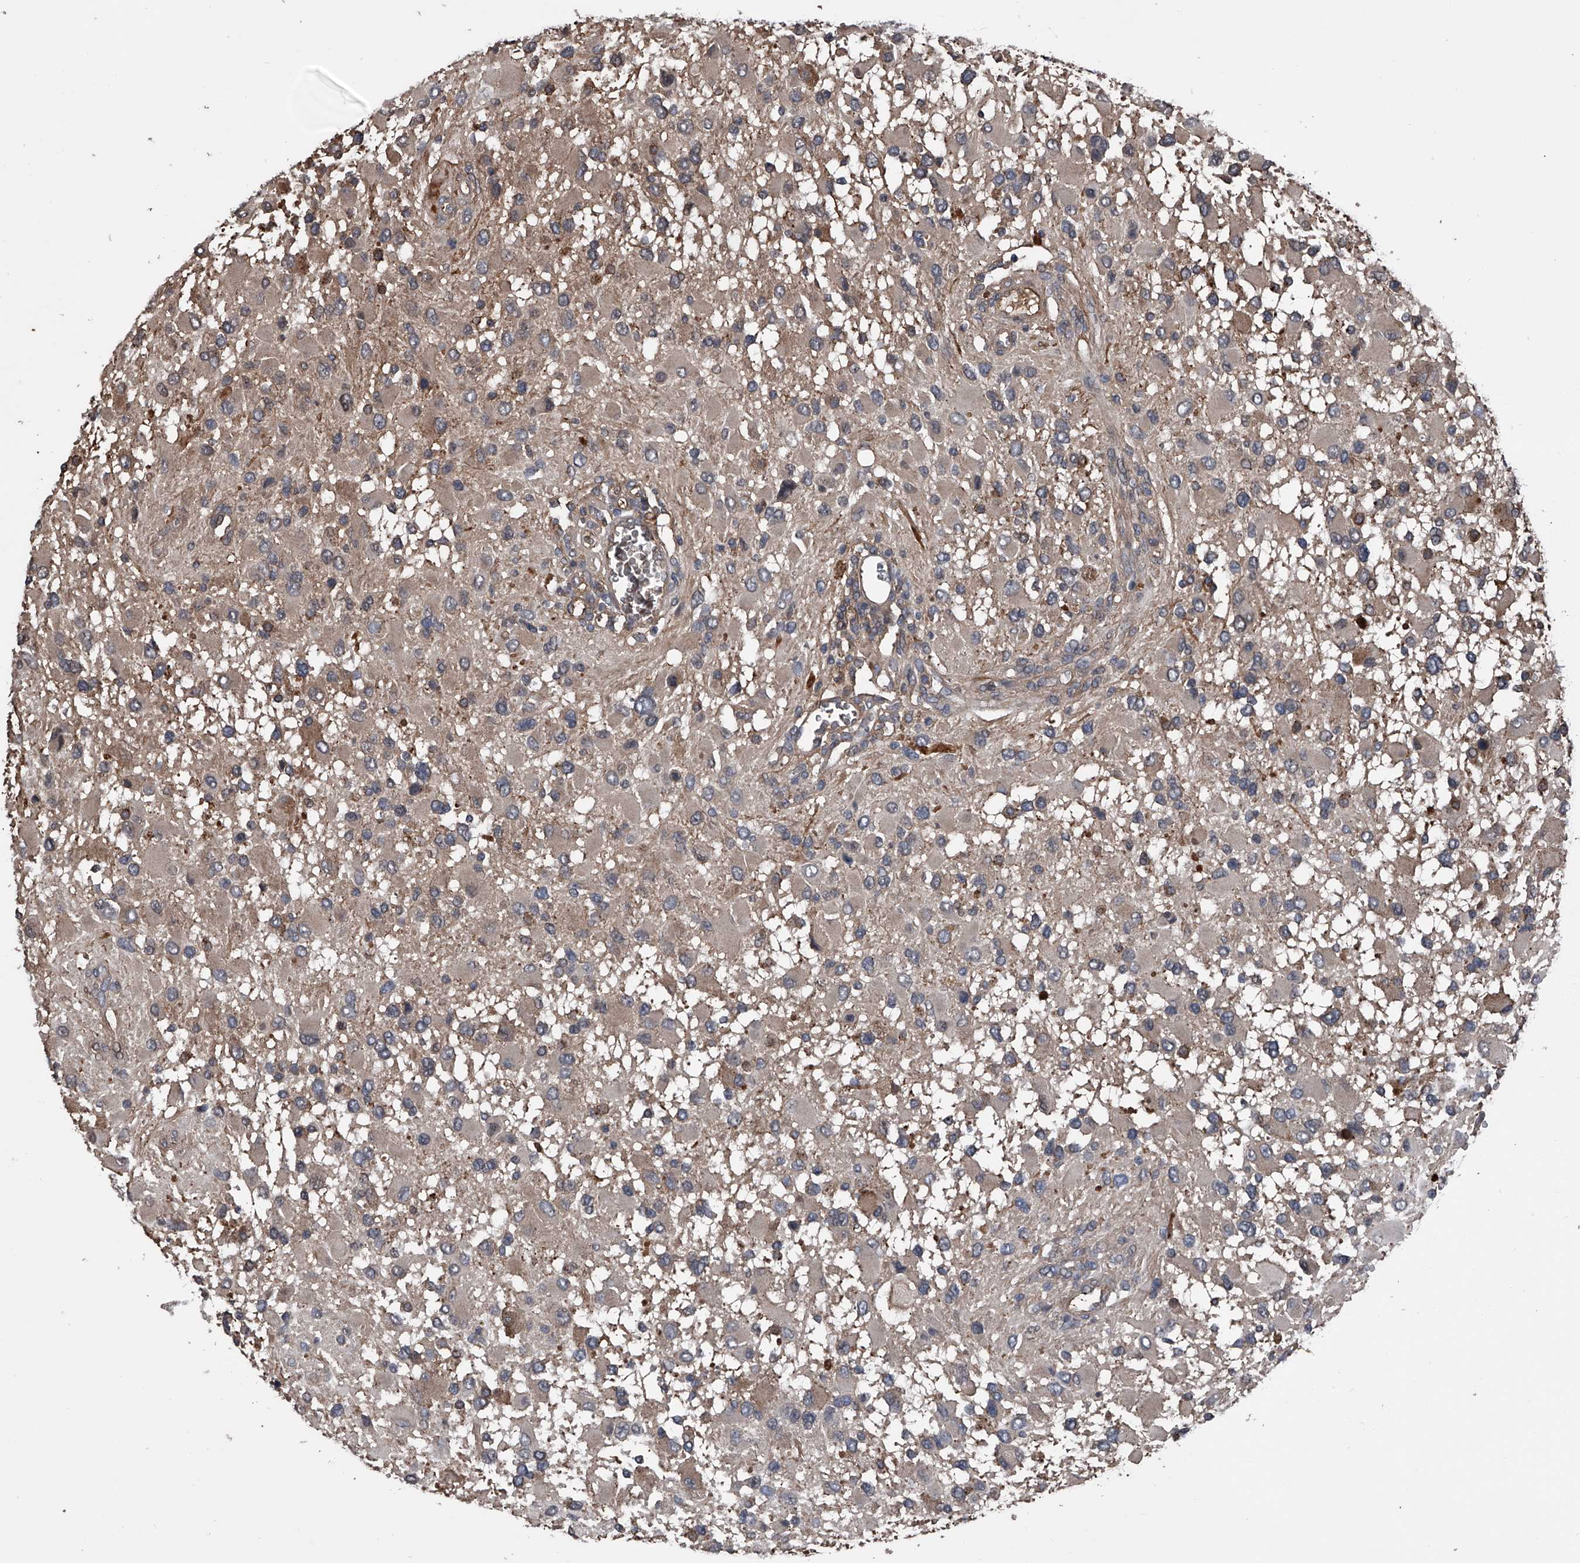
{"staining": {"intensity": "weak", "quantity": ">75%", "location": "cytoplasmic/membranous"}, "tissue": "glioma", "cell_type": "Tumor cells", "image_type": "cancer", "snomed": [{"axis": "morphology", "description": "Glioma, malignant, High grade"}, {"axis": "topography", "description": "Brain"}], "caption": "The micrograph shows staining of malignant high-grade glioma, revealing weak cytoplasmic/membranous protein staining (brown color) within tumor cells.", "gene": "KIF13A", "patient": {"sex": "male", "age": 53}}